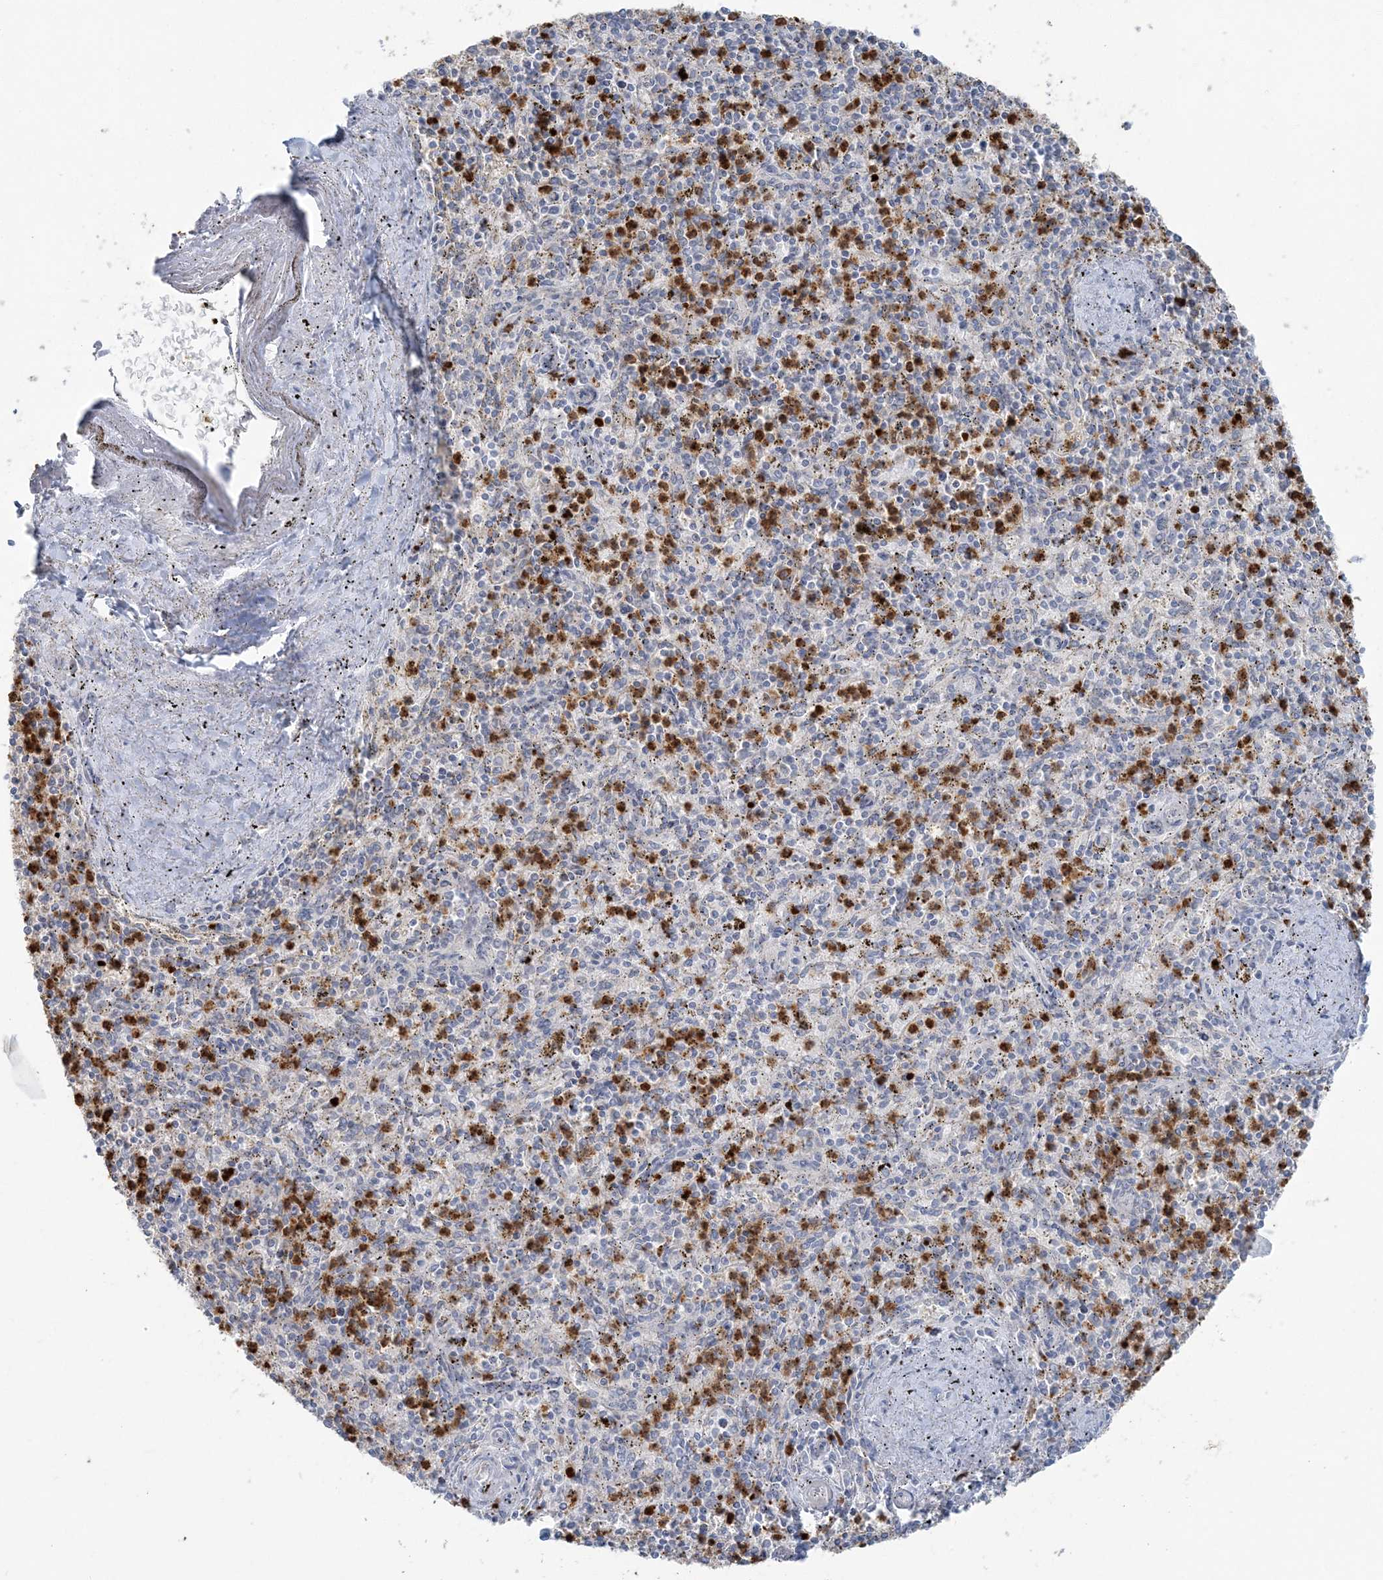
{"staining": {"intensity": "moderate", "quantity": "25%-75%", "location": "cytoplasmic/membranous"}, "tissue": "spleen", "cell_type": "Cells in red pulp", "image_type": "normal", "snomed": [{"axis": "morphology", "description": "Normal tissue, NOS"}, {"axis": "topography", "description": "Spleen"}], "caption": "Immunohistochemistry (DAB (3,3'-diaminobenzidine)) staining of benign spleen demonstrates moderate cytoplasmic/membranous protein positivity in approximately 25%-75% of cells in red pulp. The staining was performed using DAB to visualize the protein expression in brown, while the nuclei were stained in blue with hematoxylin (Magnification: 20x).", "gene": "CCNJ", "patient": {"sex": "male", "age": 72}}